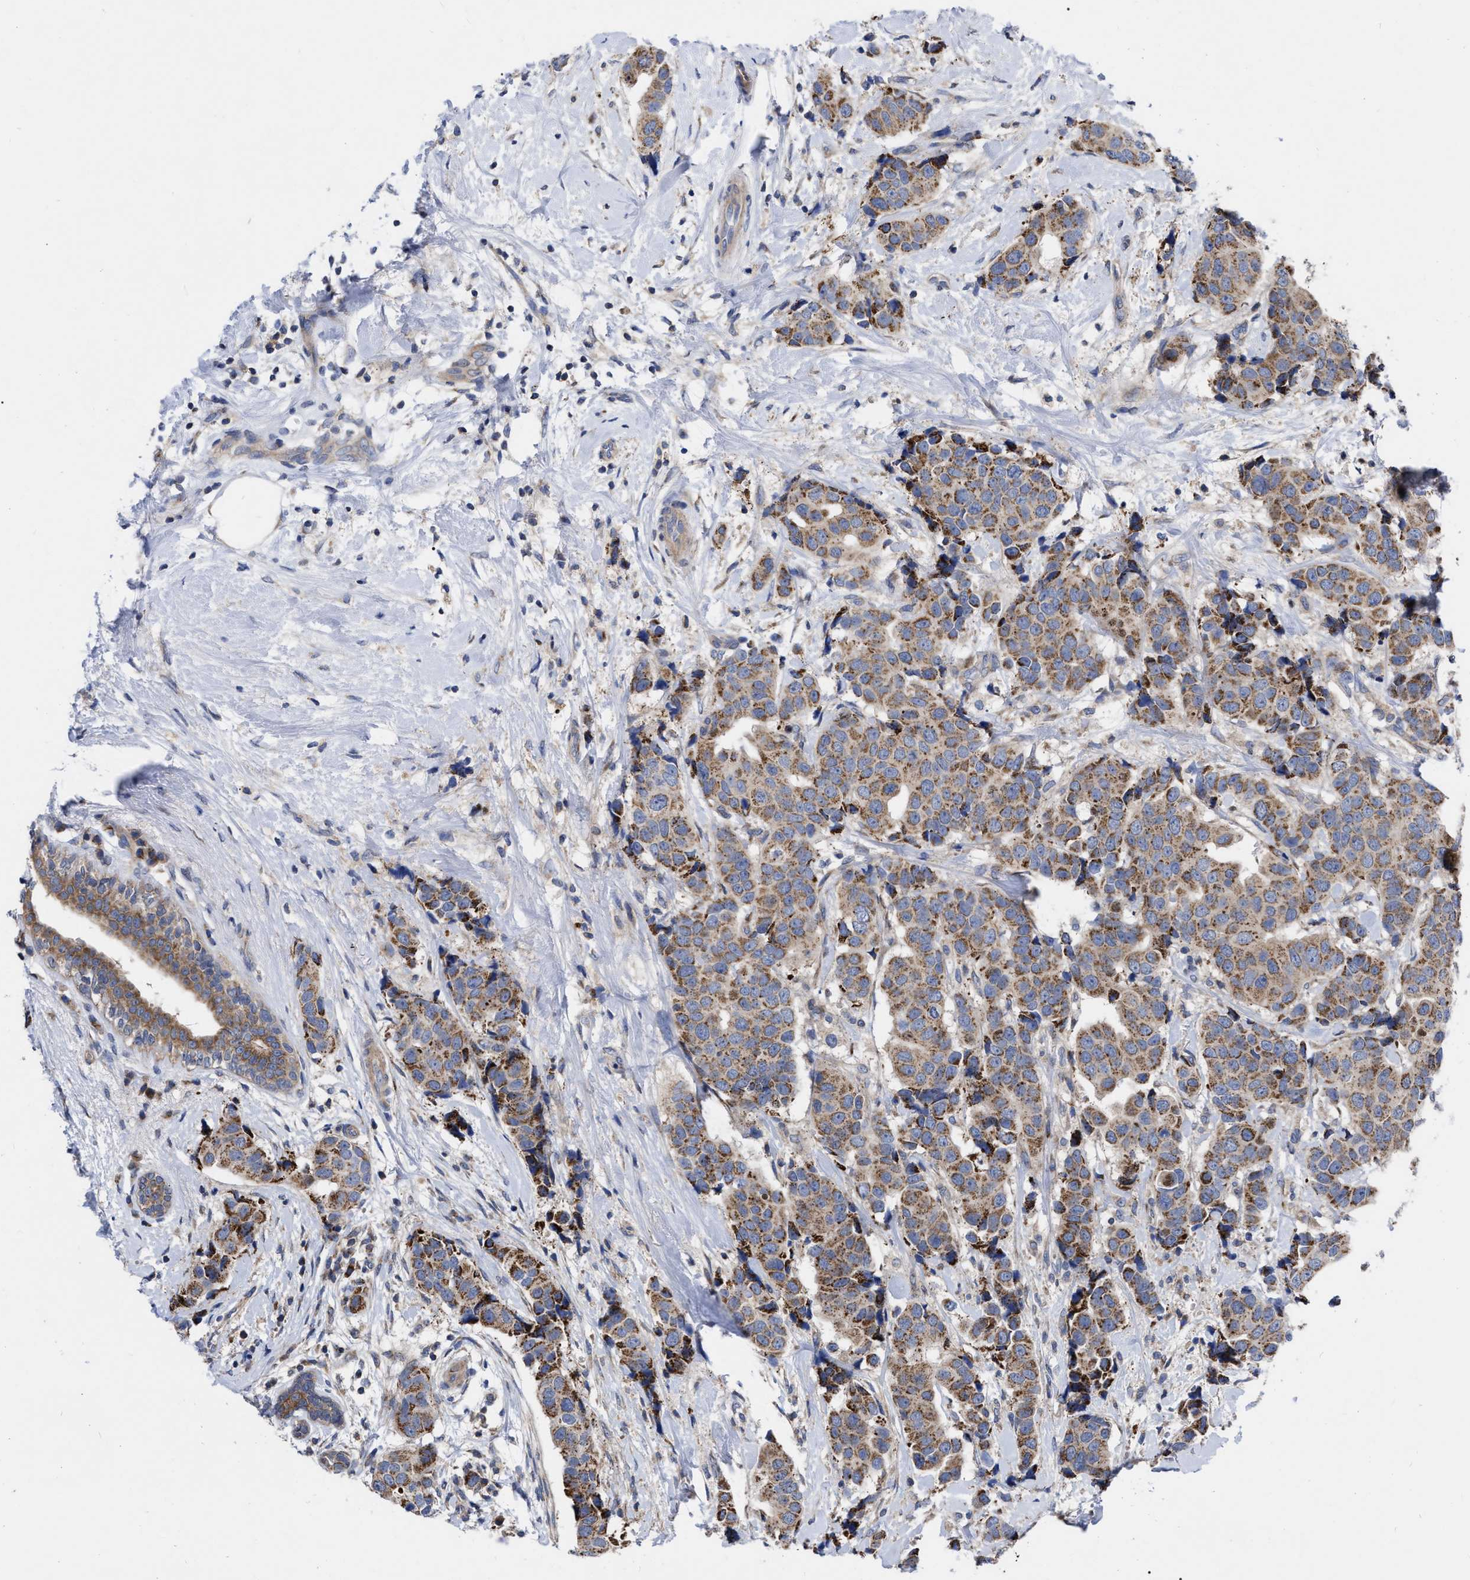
{"staining": {"intensity": "moderate", "quantity": ">75%", "location": "cytoplasmic/membranous"}, "tissue": "breast cancer", "cell_type": "Tumor cells", "image_type": "cancer", "snomed": [{"axis": "morphology", "description": "Normal tissue, NOS"}, {"axis": "morphology", "description": "Duct carcinoma"}, {"axis": "topography", "description": "Breast"}], "caption": "DAB immunohistochemical staining of infiltrating ductal carcinoma (breast) reveals moderate cytoplasmic/membranous protein positivity in about >75% of tumor cells.", "gene": "CDKN2C", "patient": {"sex": "female", "age": 39}}